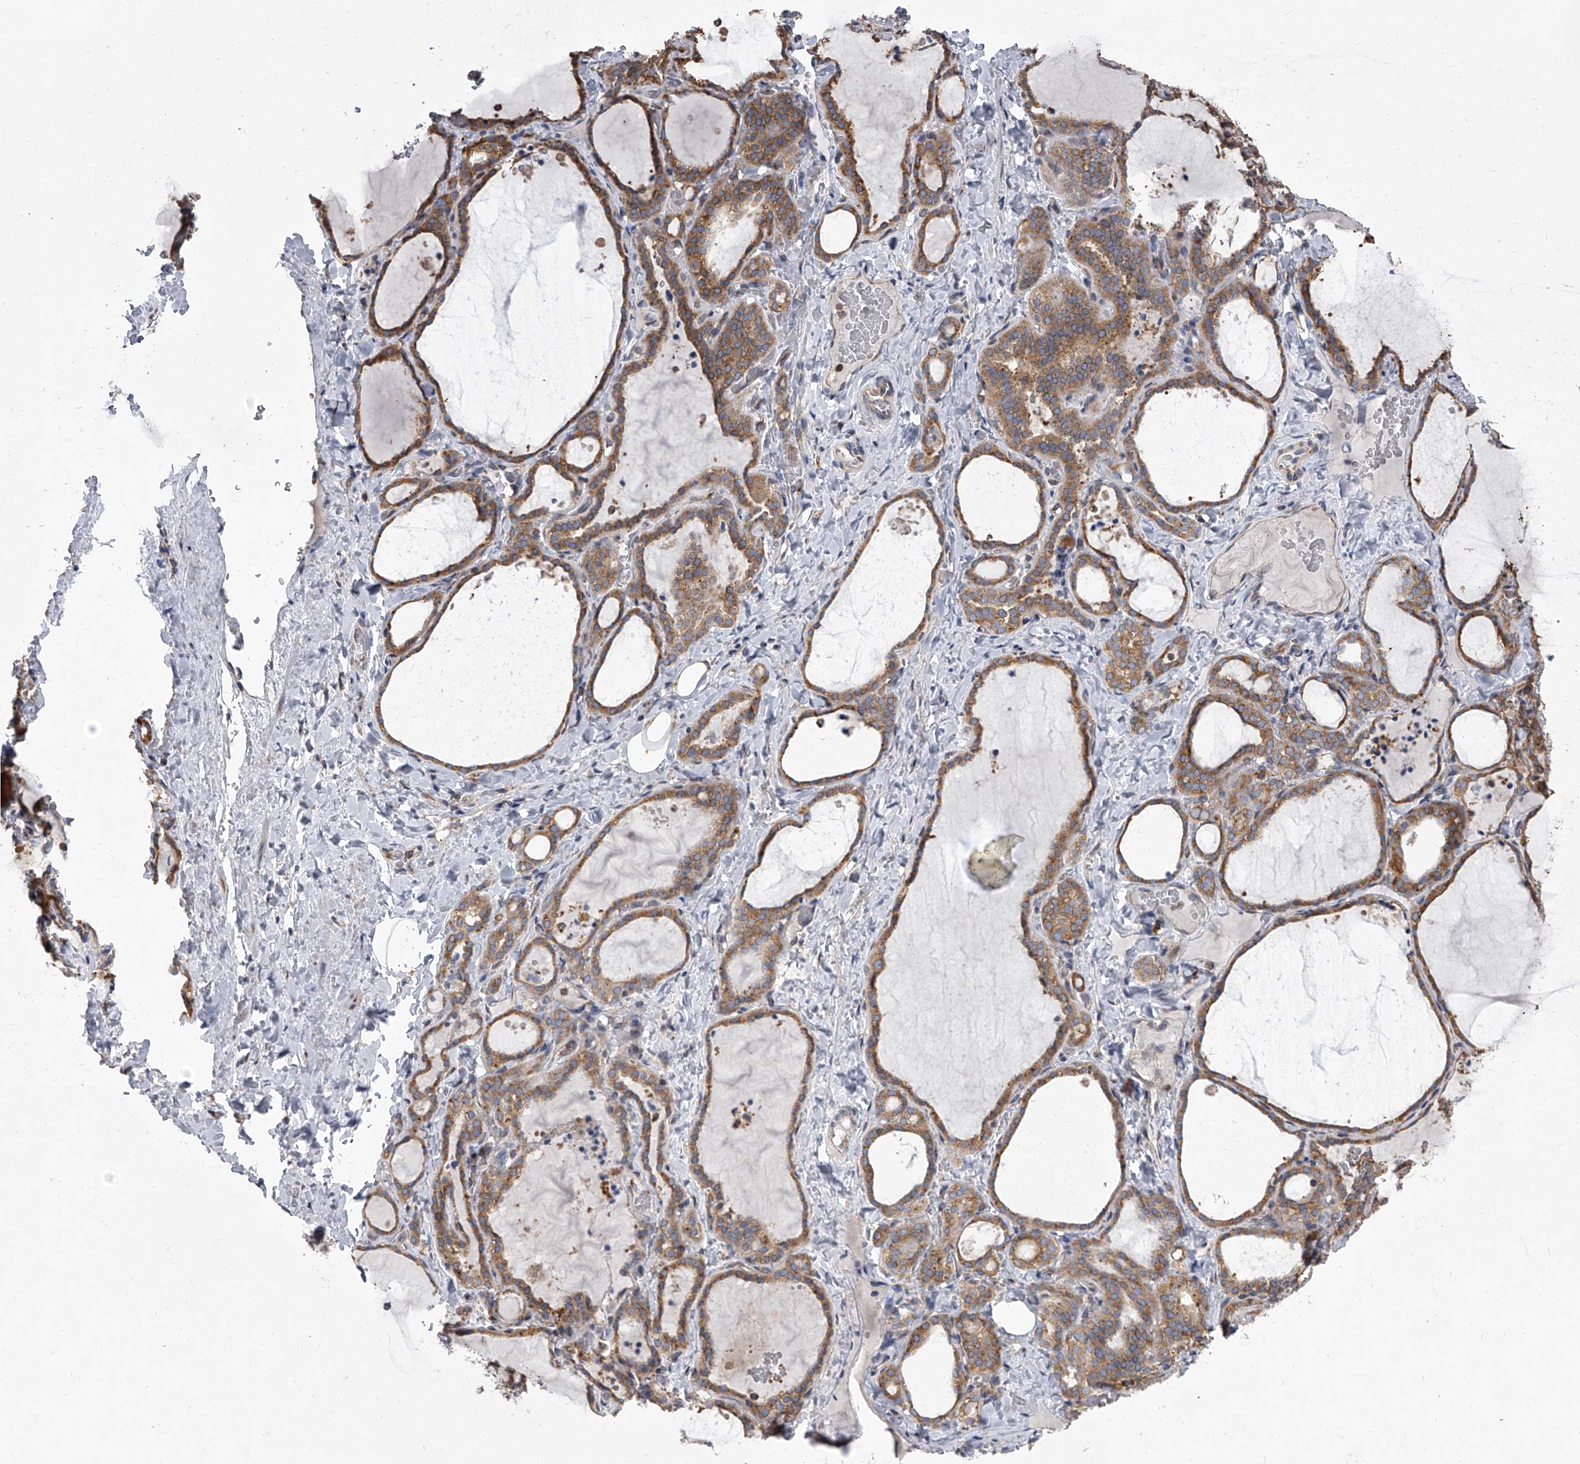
{"staining": {"intensity": "moderate", "quantity": ">75%", "location": "cytoplasmic/membranous"}, "tissue": "thyroid gland", "cell_type": "Glandular cells", "image_type": "normal", "snomed": [{"axis": "morphology", "description": "Normal tissue, NOS"}, {"axis": "topography", "description": "Thyroid gland"}], "caption": "DAB (3,3'-diaminobenzidine) immunohistochemical staining of benign human thyroid gland demonstrates moderate cytoplasmic/membranous protein positivity in approximately >75% of glandular cells. The protein of interest is shown in brown color, while the nuclei are stained blue.", "gene": "EIF2S2", "patient": {"sex": "female", "age": 22}}